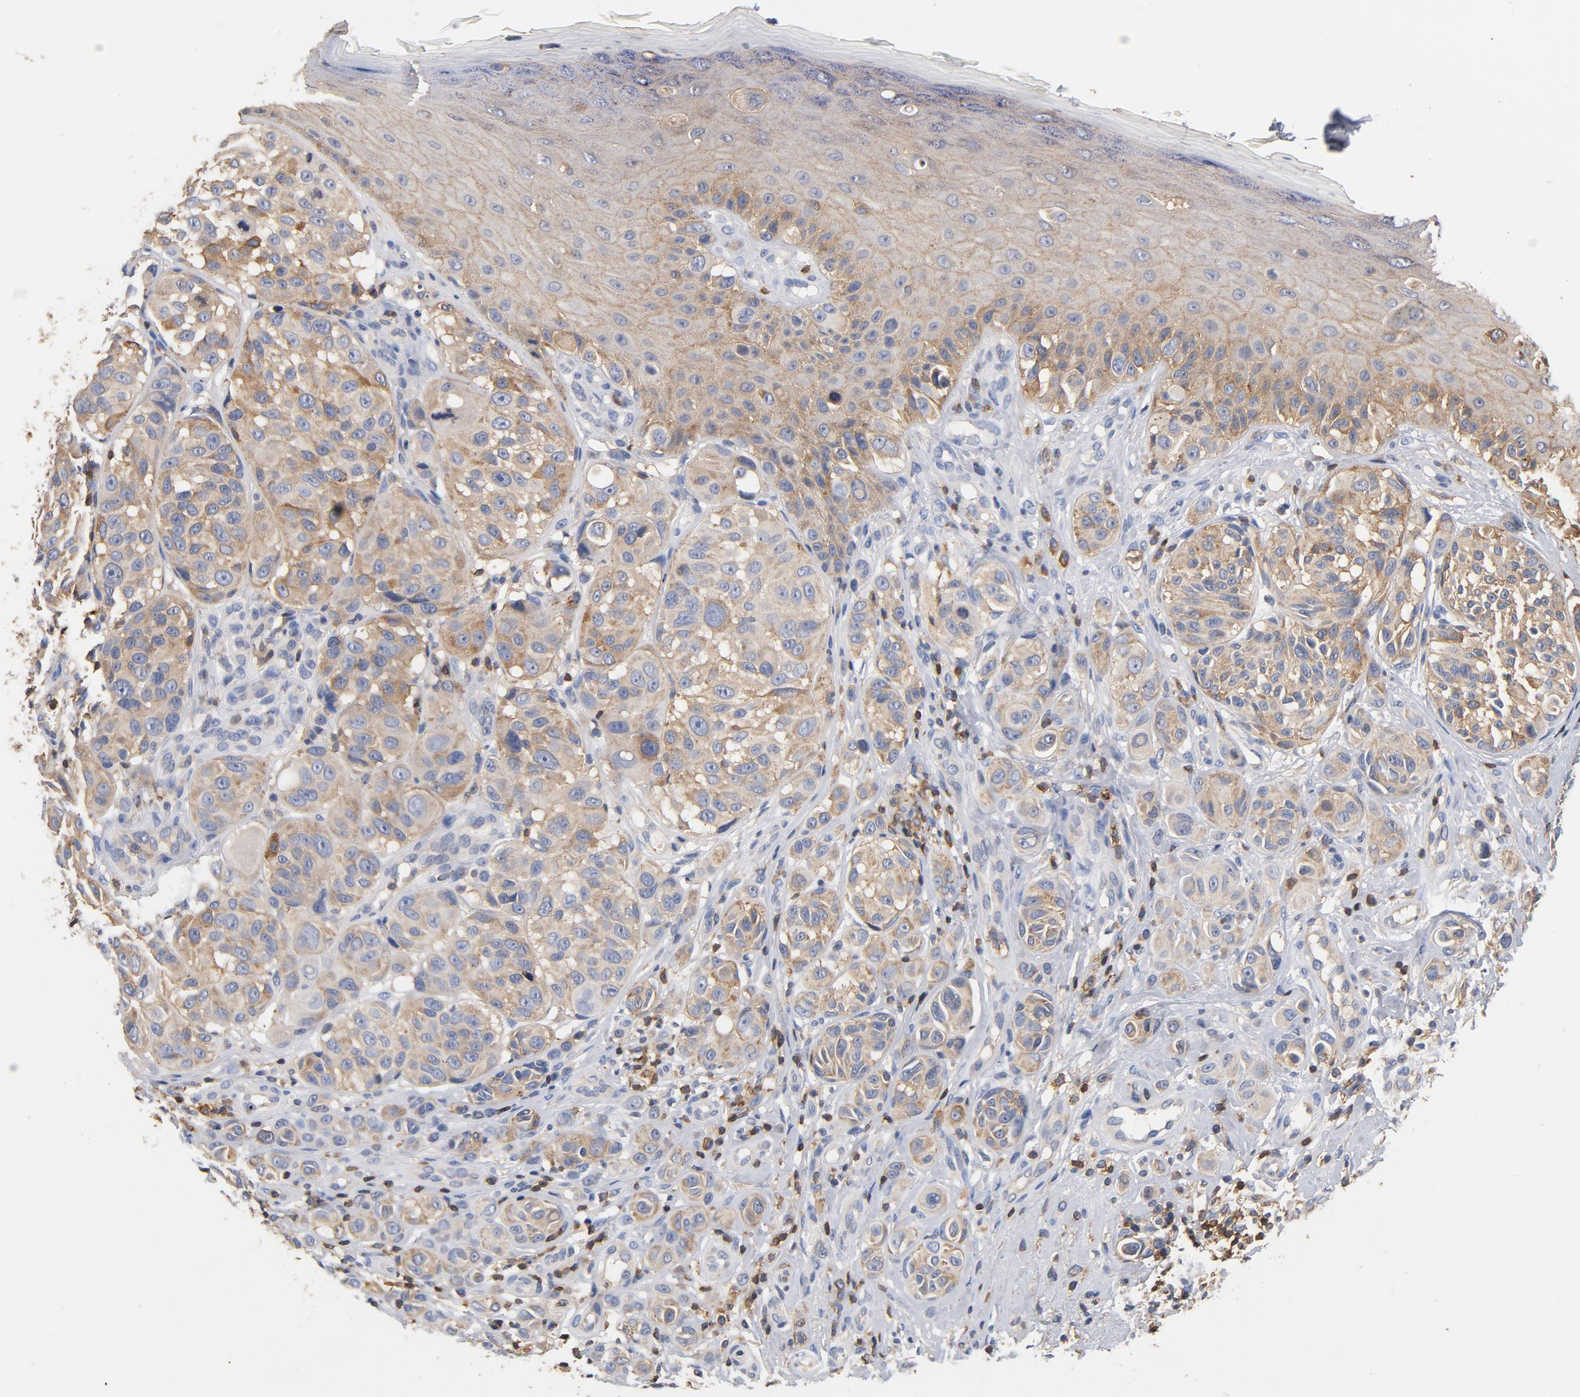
{"staining": {"intensity": "weak", "quantity": ">75%", "location": "cytoplasmic/membranous"}, "tissue": "melanoma", "cell_type": "Tumor cells", "image_type": "cancer", "snomed": [{"axis": "morphology", "description": "Malignant melanoma, NOS"}, {"axis": "topography", "description": "Skin"}], "caption": "Brown immunohistochemical staining in human malignant melanoma exhibits weak cytoplasmic/membranous expression in approximately >75% of tumor cells.", "gene": "EZR", "patient": {"sex": "male", "age": 57}}